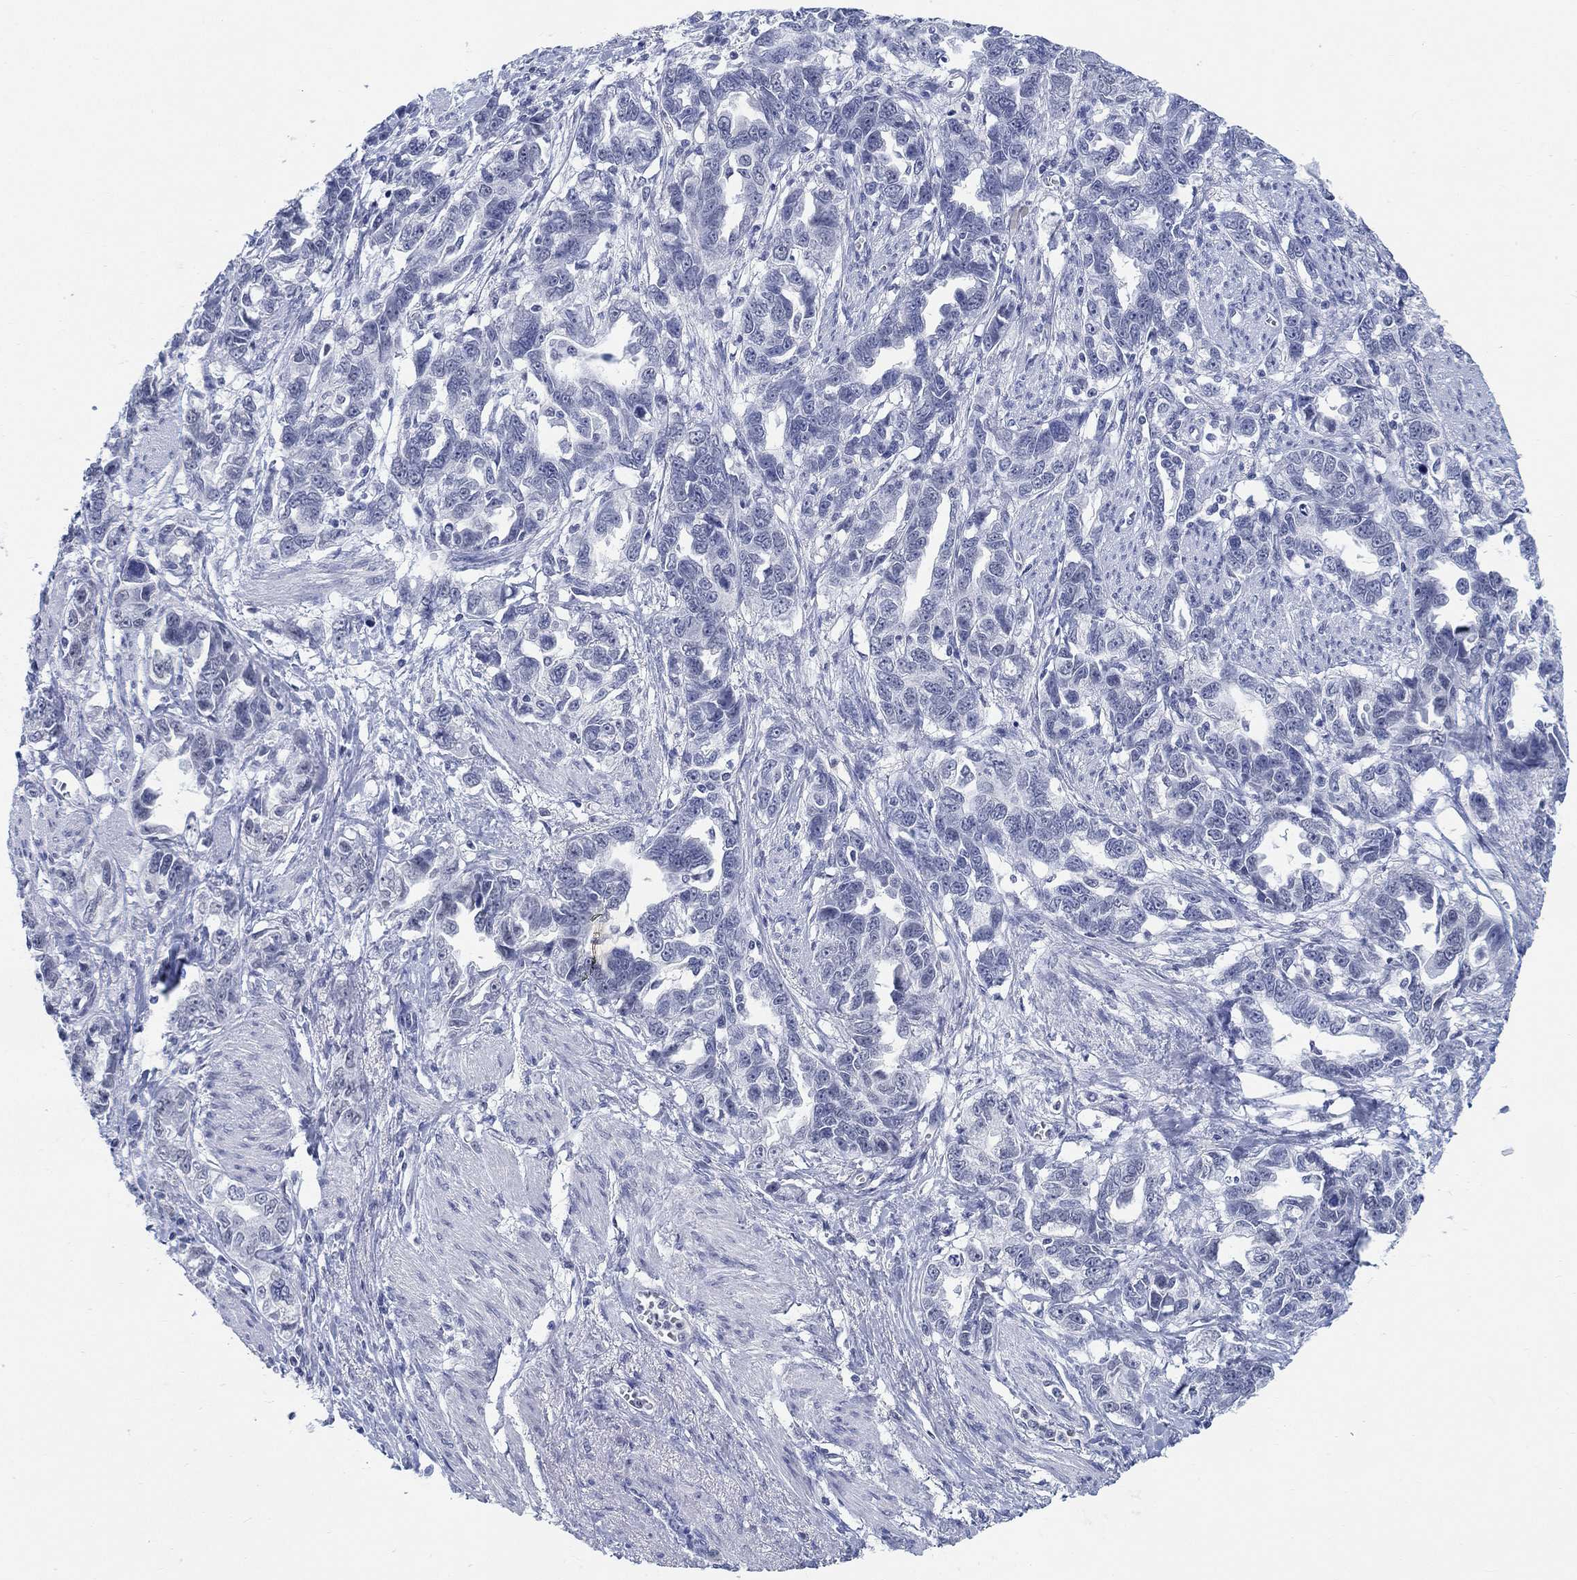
{"staining": {"intensity": "negative", "quantity": "none", "location": "none"}, "tissue": "ovarian cancer", "cell_type": "Tumor cells", "image_type": "cancer", "snomed": [{"axis": "morphology", "description": "Cystadenocarcinoma, serous, NOS"}, {"axis": "topography", "description": "Ovary"}], "caption": "Immunohistochemical staining of human serous cystadenocarcinoma (ovarian) demonstrates no significant positivity in tumor cells.", "gene": "ANKS1B", "patient": {"sex": "female", "age": 51}}